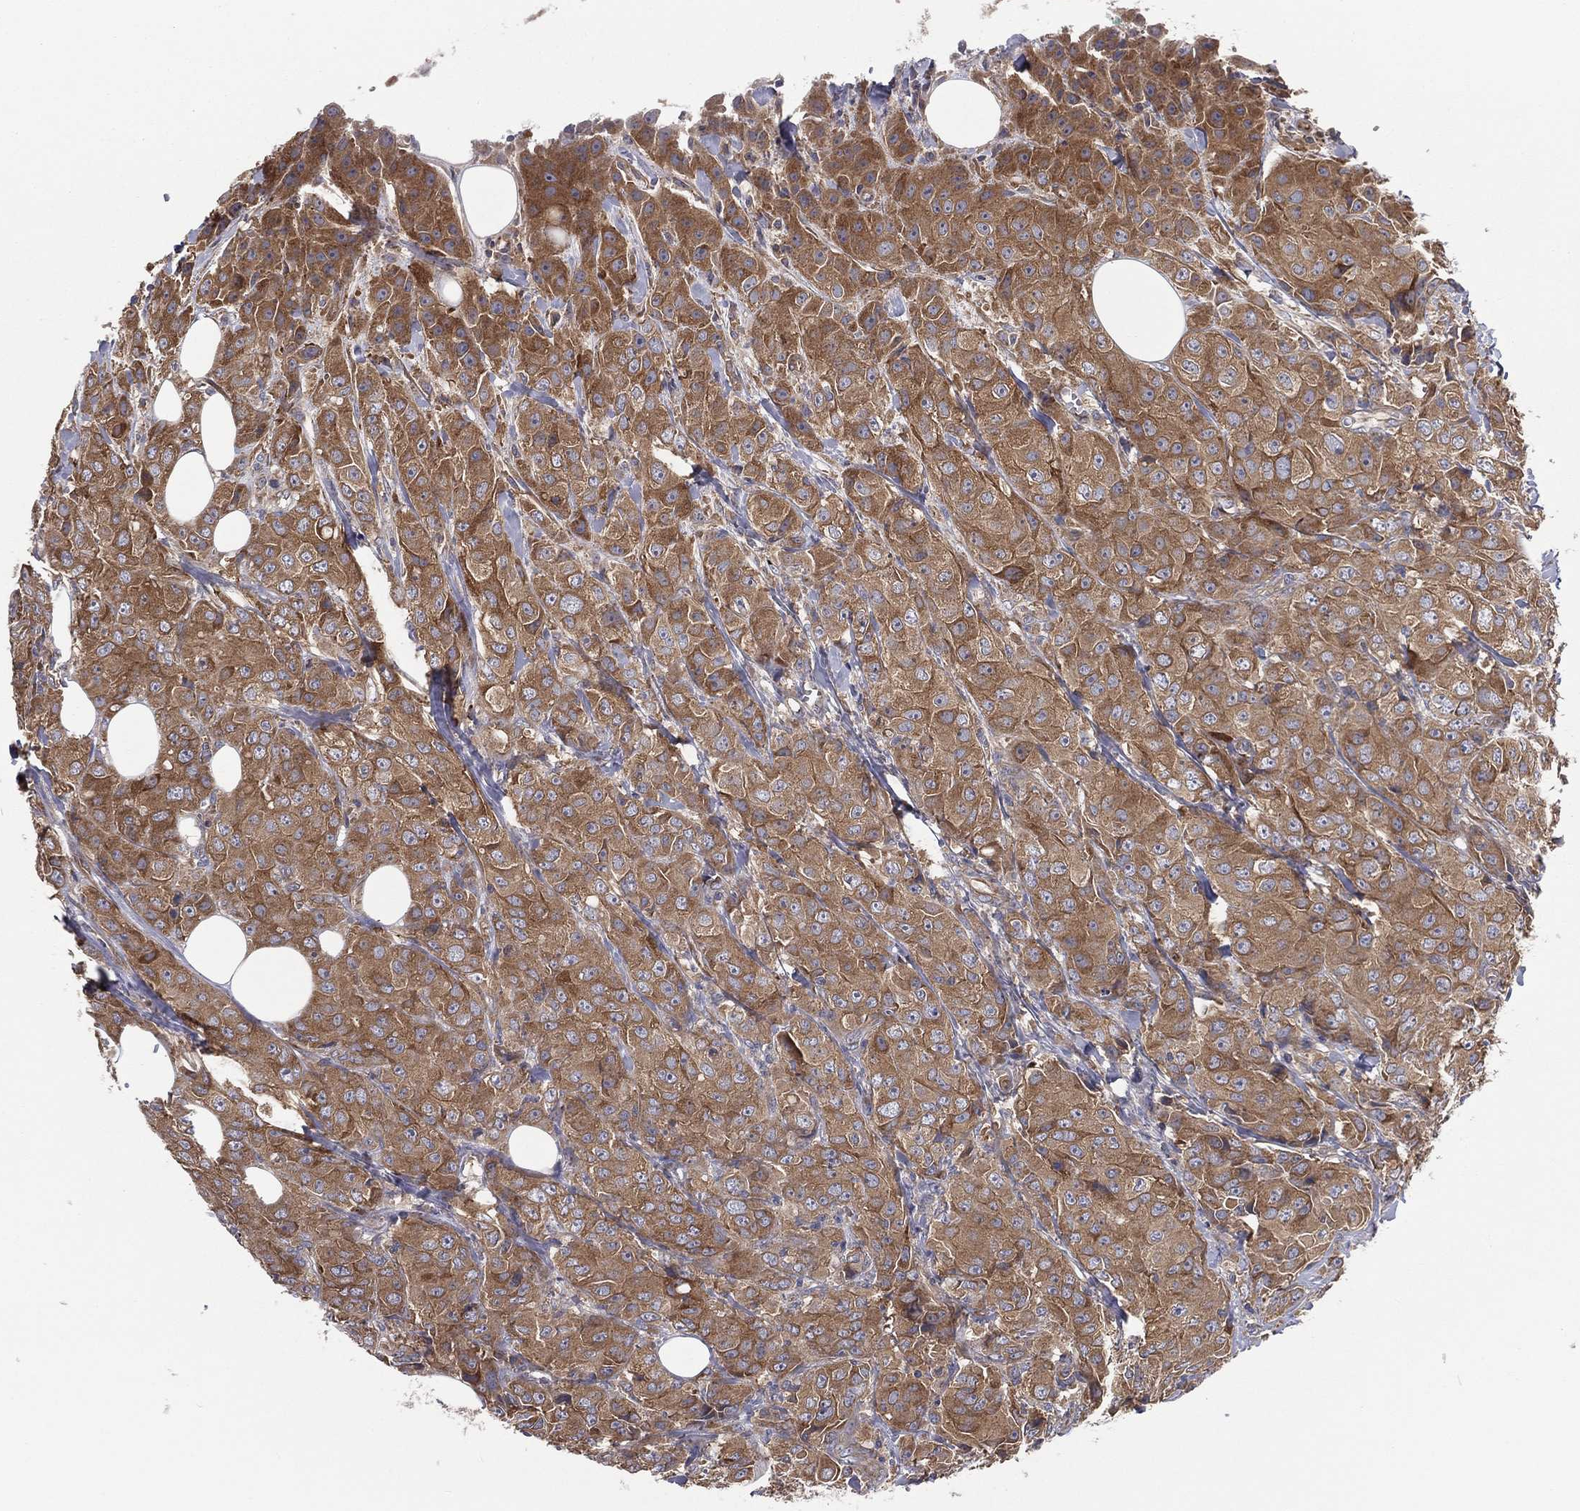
{"staining": {"intensity": "moderate", "quantity": ">75%", "location": "cytoplasmic/membranous"}, "tissue": "breast cancer", "cell_type": "Tumor cells", "image_type": "cancer", "snomed": [{"axis": "morphology", "description": "Duct carcinoma"}, {"axis": "topography", "description": "Breast"}], "caption": "Immunohistochemistry of human breast infiltrating ductal carcinoma reveals medium levels of moderate cytoplasmic/membranous positivity in approximately >75% of tumor cells.", "gene": "EIF2B5", "patient": {"sex": "female", "age": 43}}